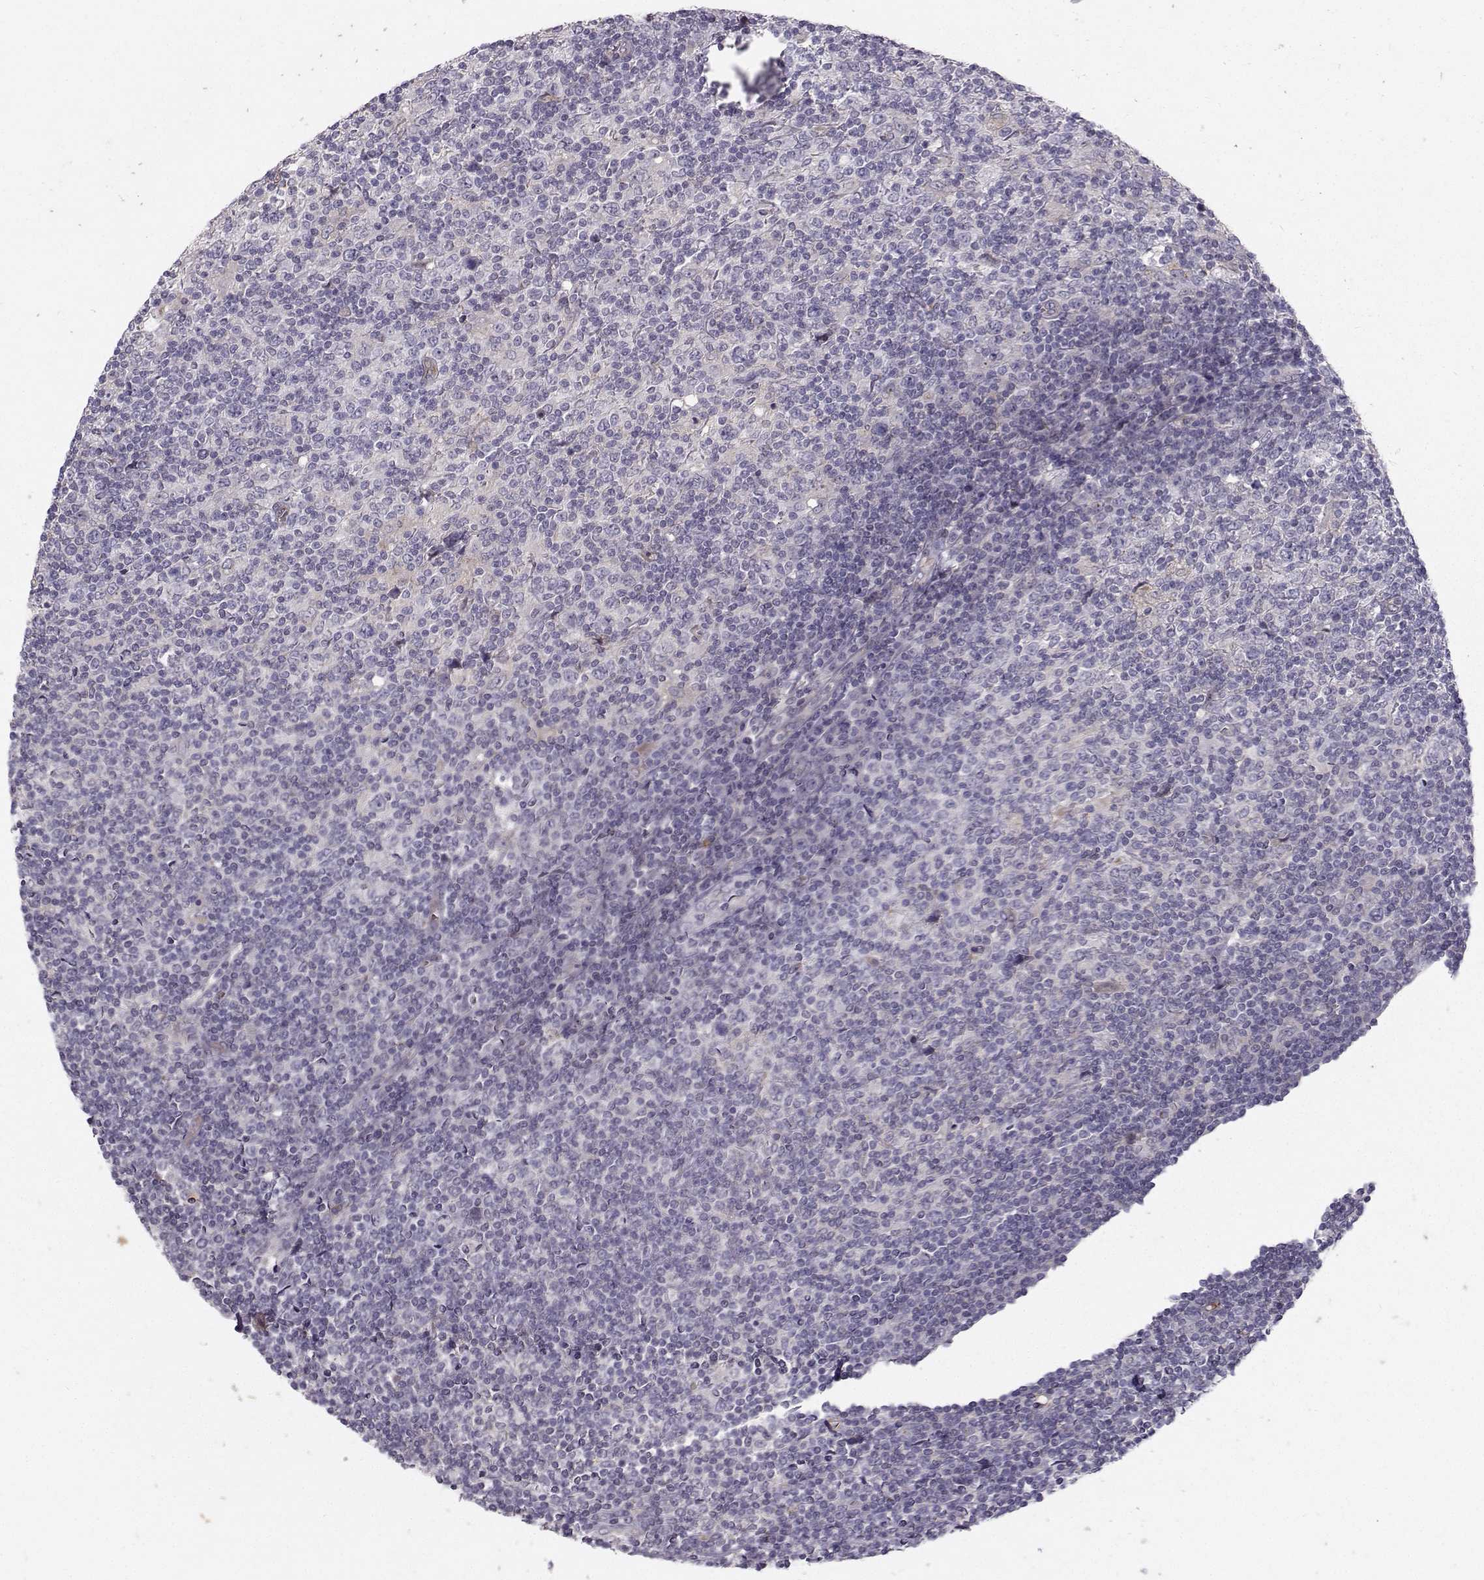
{"staining": {"intensity": "negative", "quantity": "none", "location": "none"}, "tissue": "lymphoma", "cell_type": "Tumor cells", "image_type": "cancer", "snomed": [{"axis": "morphology", "description": "Hodgkin's disease, NOS"}, {"axis": "topography", "description": "Lymph node"}], "caption": "Immunohistochemistry of Hodgkin's disease reveals no positivity in tumor cells.", "gene": "OPRD1", "patient": {"sex": "male", "age": 40}}